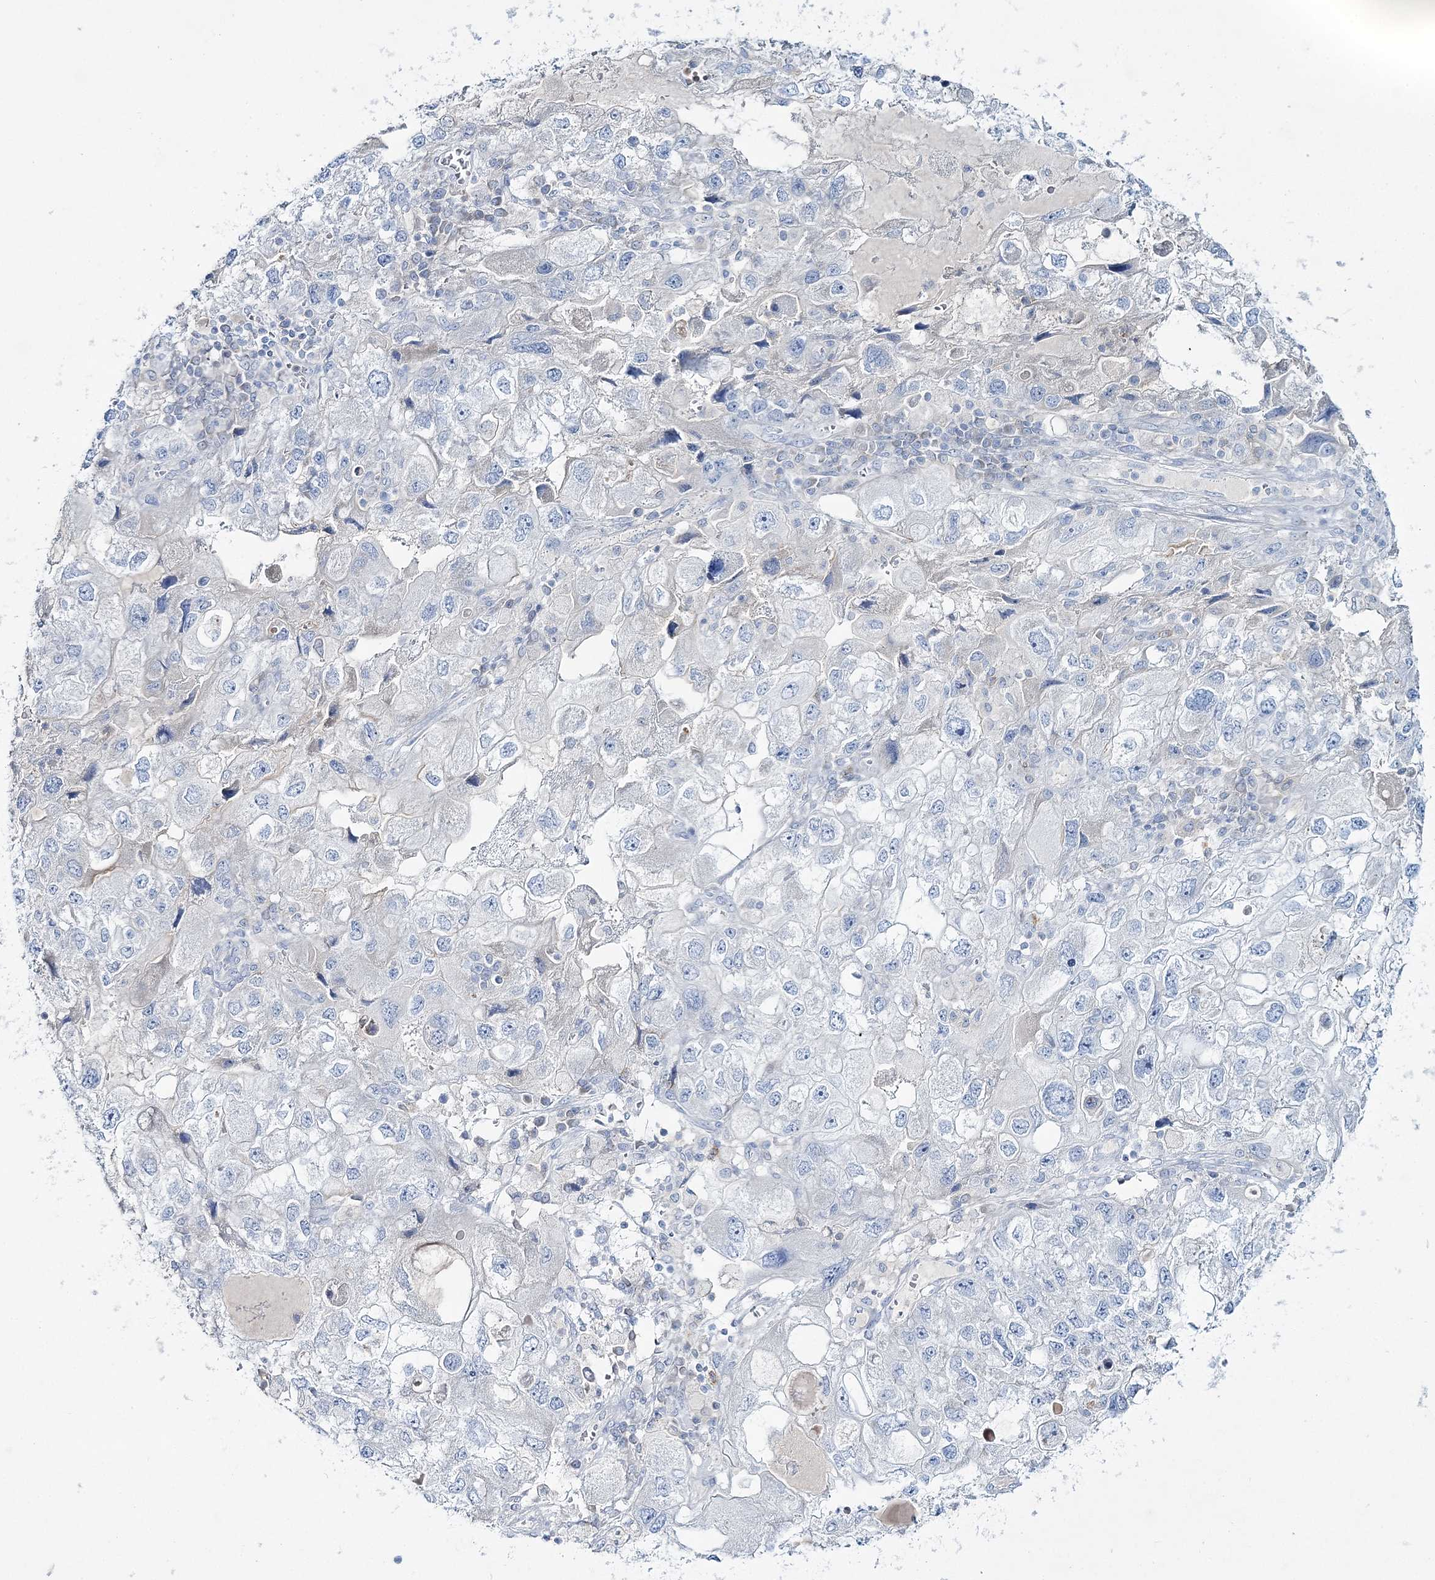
{"staining": {"intensity": "negative", "quantity": "none", "location": "none"}, "tissue": "endometrial cancer", "cell_type": "Tumor cells", "image_type": "cancer", "snomed": [{"axis": "morphology", "description": "Adenocarcinoma, NOS"}, {"axis": "topography", "description": "Endometrium"}], "caption": "The histopathology image displays no staining of tumor cells in endometrial adenocarcinoma.", "gene": "WDSUB1", "patient": {"sex": "female", "age": 49}}